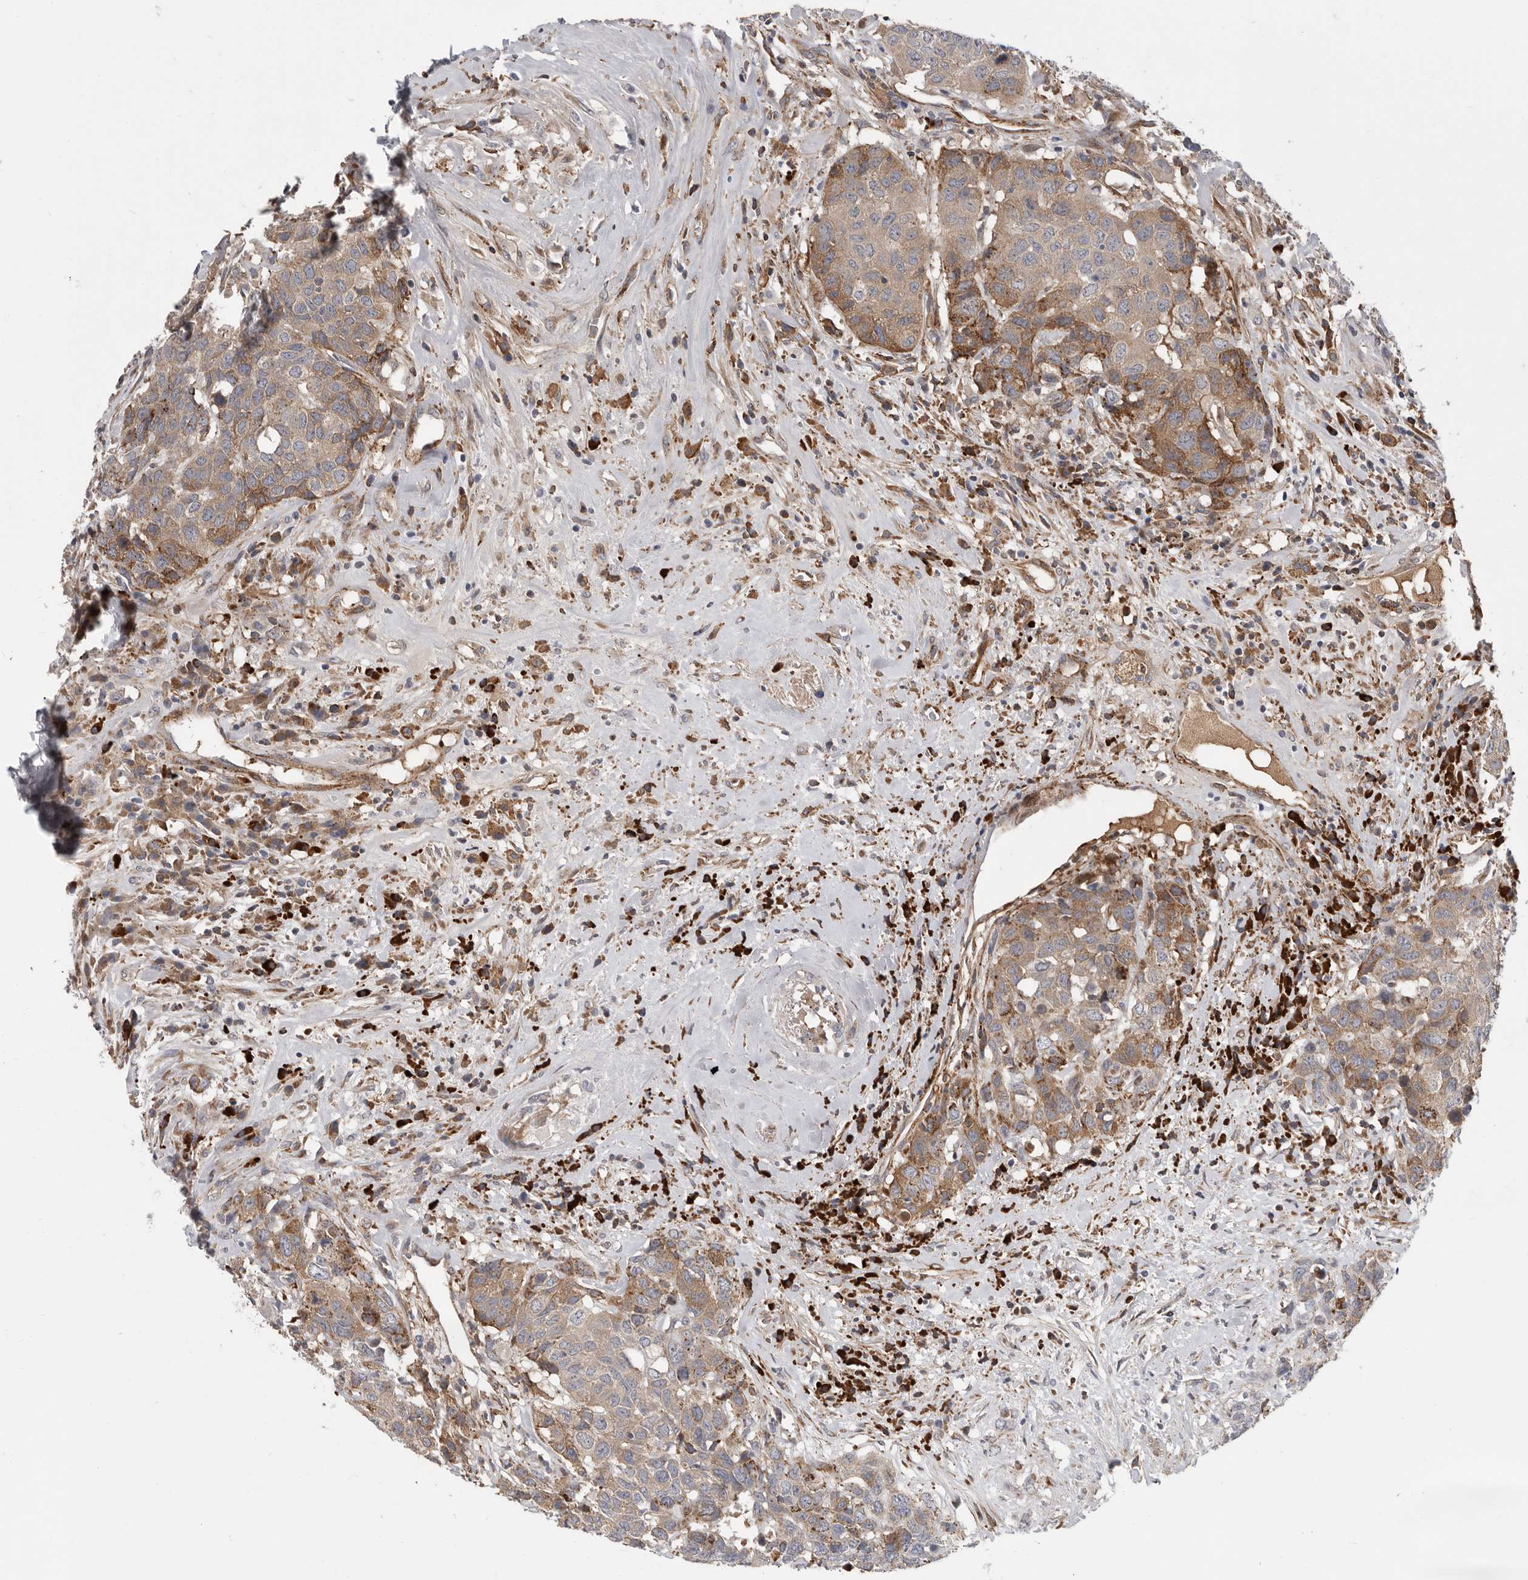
{"staining": {"intensity": "moderate", "quantity": ">75%", "location": "cytoplasmic/membranous"}, "tissue": "head and neck cancer", "cell_type": "Tumor cells", "image_type": "cancer", "snomed": [{"axis": "morphology", "description": "Squamous cell carcinoma, NOS"}, {"axis": "topography", "description": "Head-Neck"}], "caption": "Squamous cell carcinoma (head and neck) stained for a protein shows moderate cytoplasmic/membranous positivity in tumor cells.", "gene": "ATXN3L", "patient": {"sex": "male", "age": 66}}